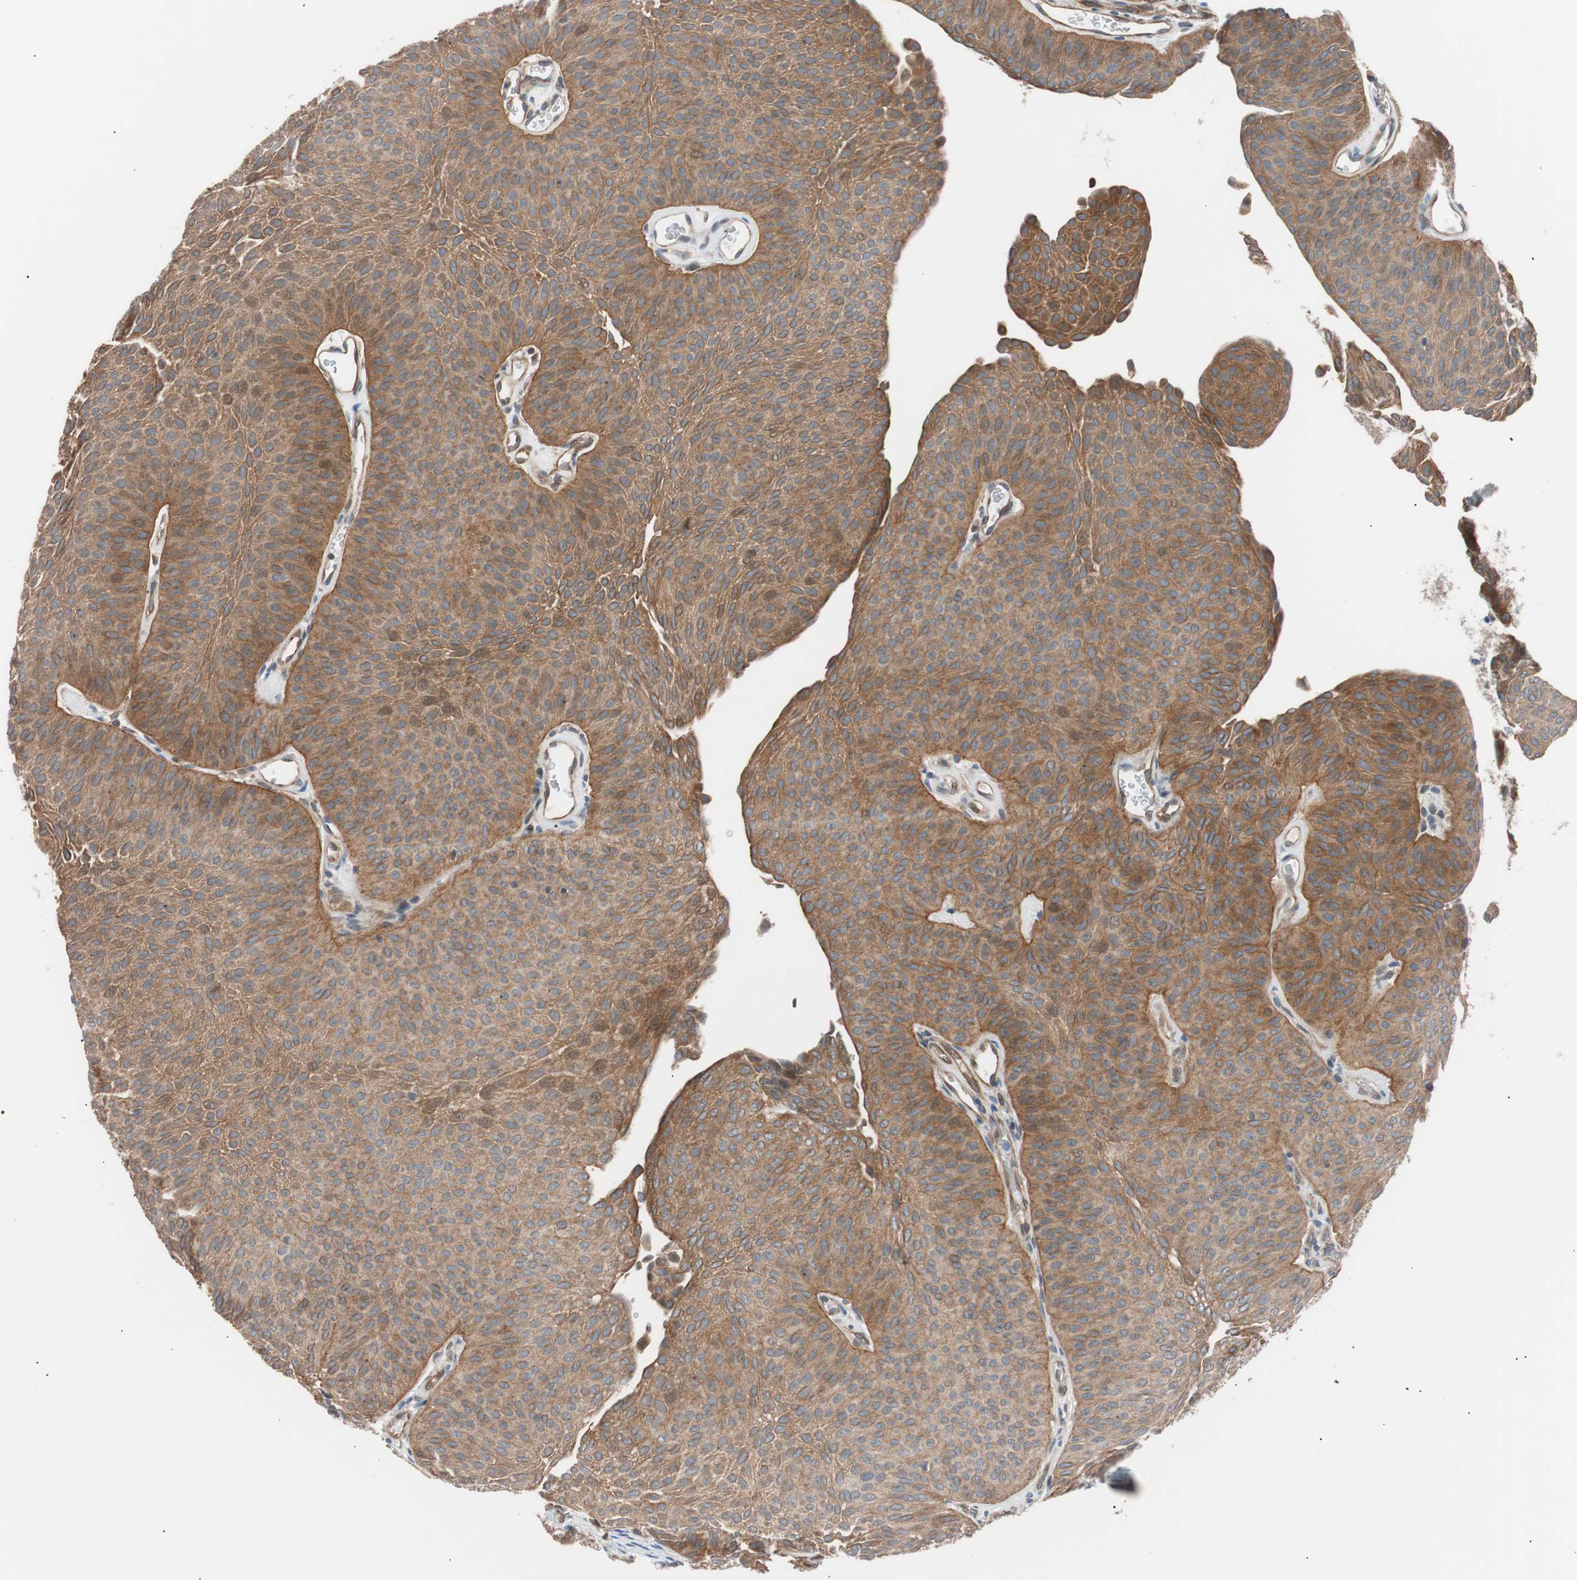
{"staining": {"intensity": "moderate", "quantity": ">75%", "location": "cytoplasmic/membranous"}, "tissue": "urothelial cancer", "cell_type": "Tumor cells", "image_type": "cancer", "snomed": [{"axis": "morphology", "description": "Urothelial carcinoma, Low grade"}, {"axis": "topography", "description": "Urinary bladder"}], "caption": "Protein staining of urothelial carcinoma (low-grade) tissue shows moderate cytoplasmic/membranous positivity in approximately >75% of tumor cells.", "gene": "SMG1", "patient": {"sex": "female", "age": 60}}